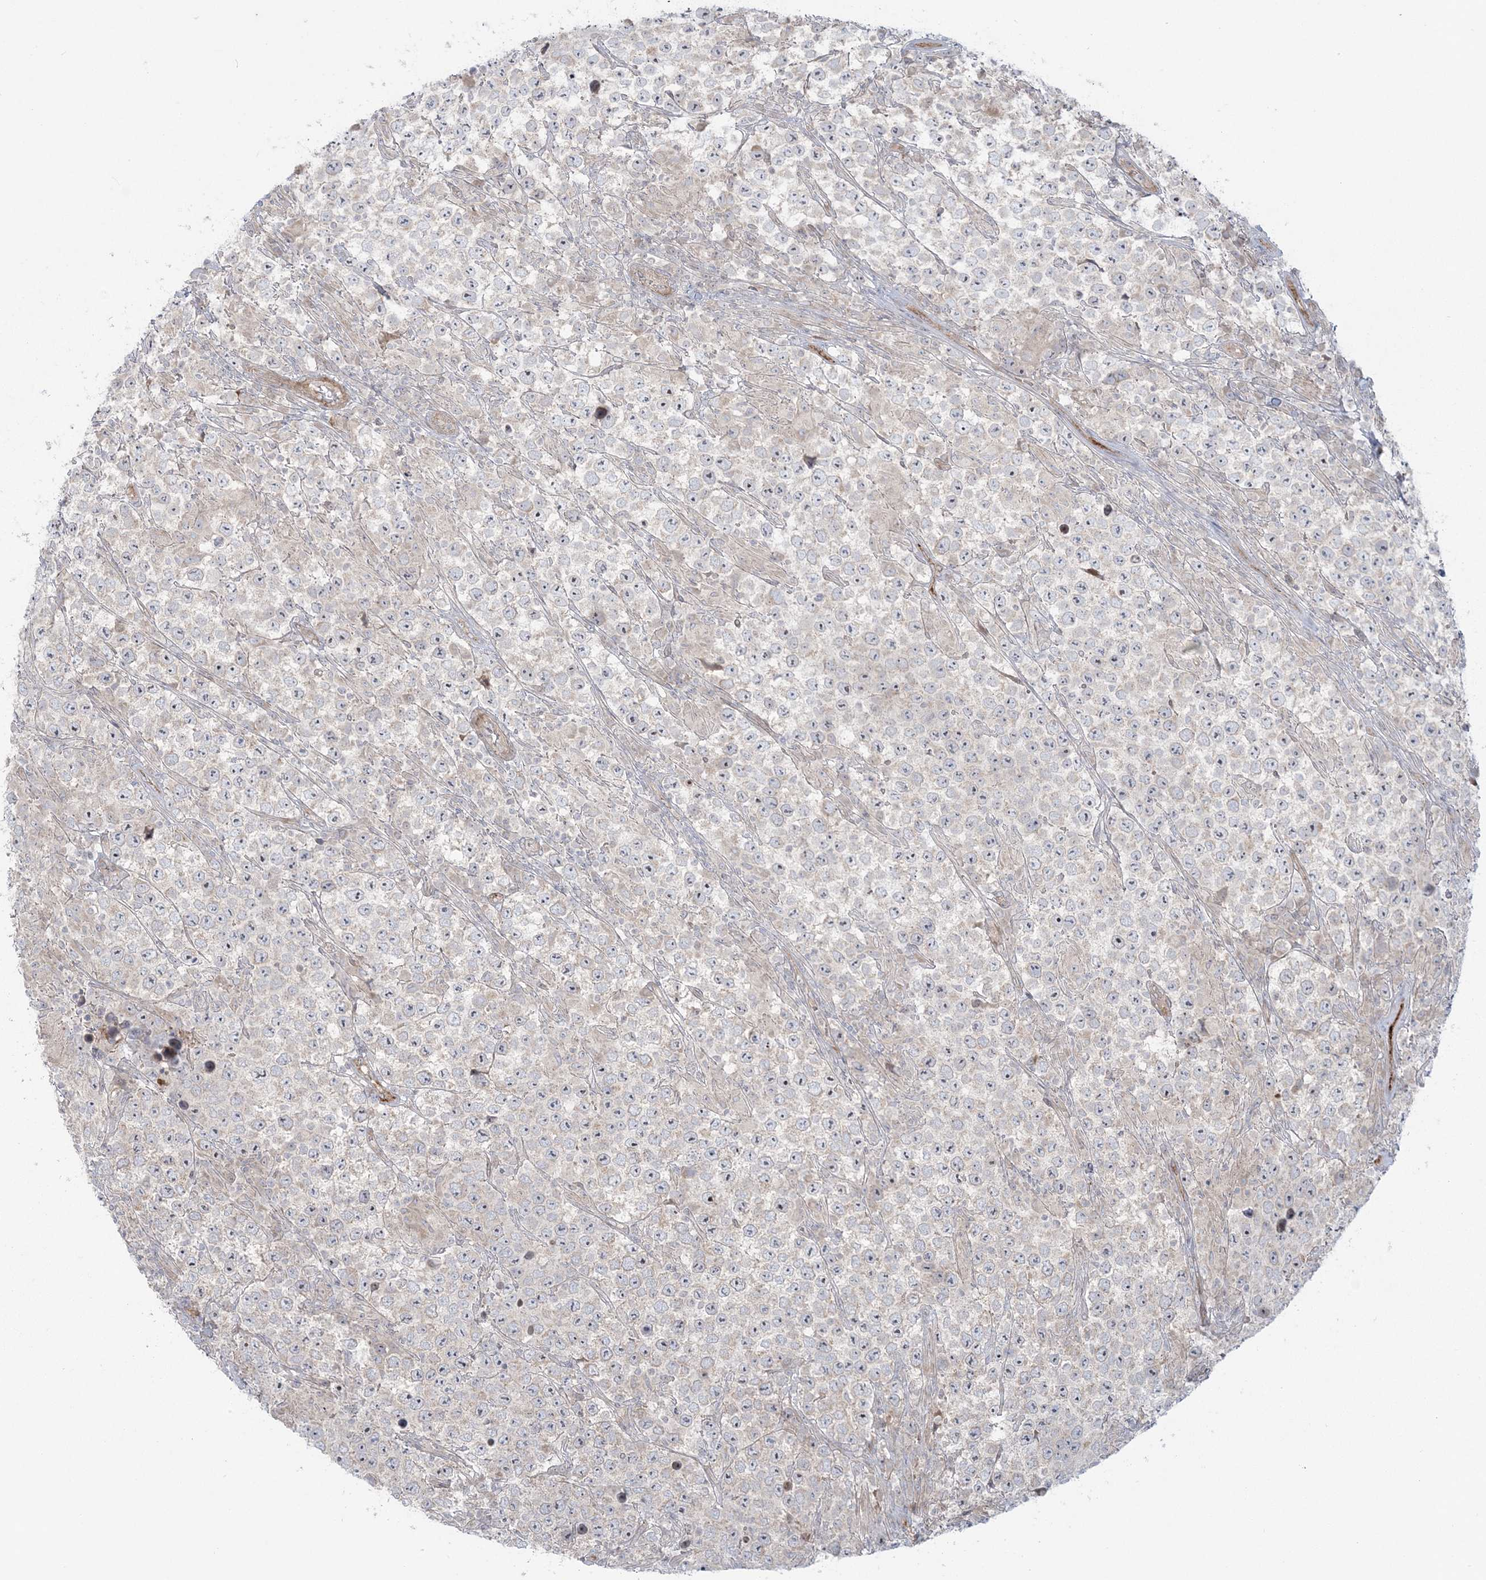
{"staining": {"intensity": "negative", "quantity": "none", "location": "none"}, "tissue": "testis cancer", "cell_type": "Tumor cells", "image_type": "cancer", "snomed": [{"axis": "morphology", "description": "Normal tissue, NOS"}, {"axis": "morphology", "description": "Urothelial carcinoma, High grade"}, {"axis": "morphology", "description": "Seminoma, NOS"}, {"axis": "morphology", "description": "Carcinoma, Embryonal, NOS"}, {"axis": "topography", "description": "Urinary bladder"}, {"axis": "topography", "description": "Testis"}], "caption": "Immunohistochemical staining of testis cancer demonstrates no significant expression in tumor cells.", "gene": "NUDT9", "patient": {"sex": "male", "age": 41}}